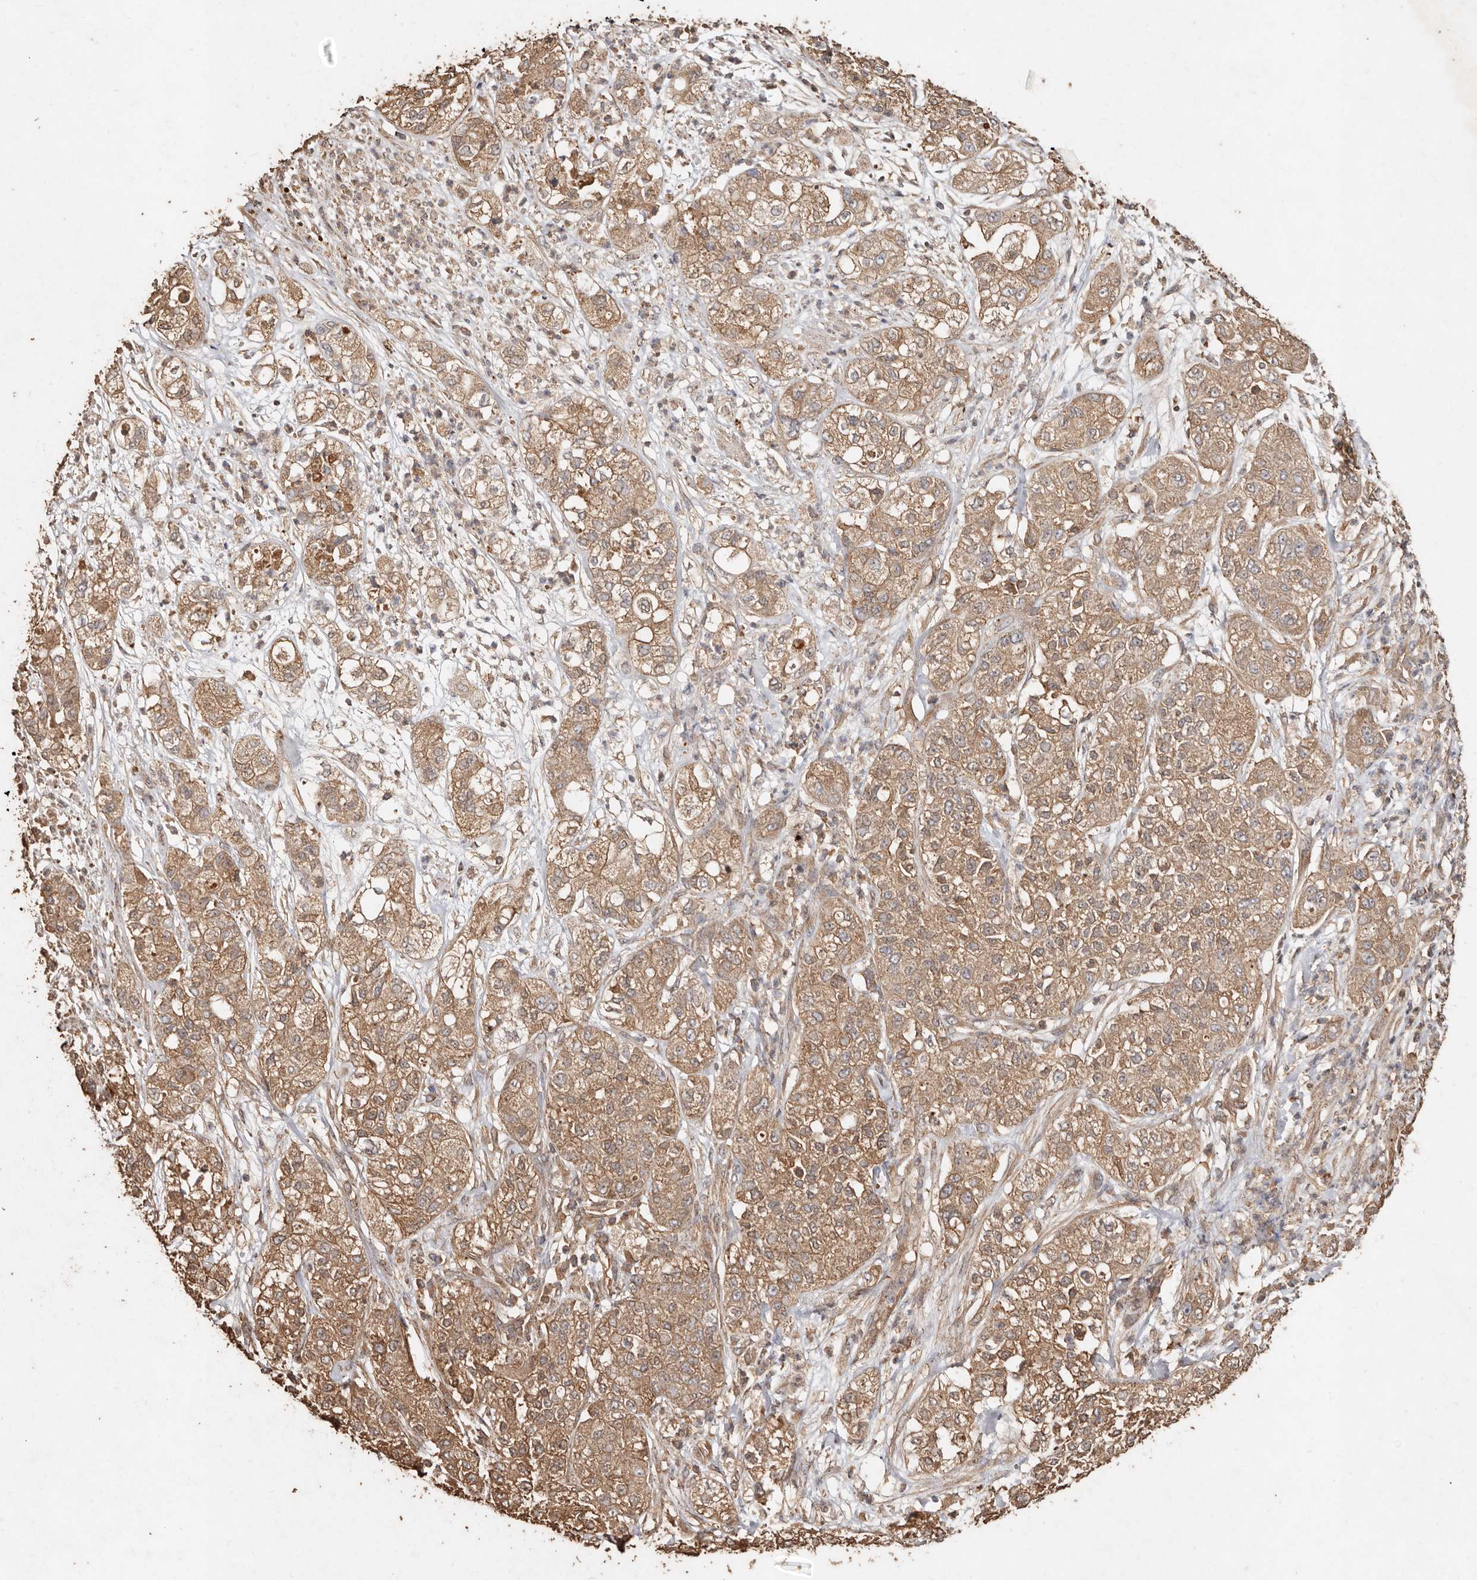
{"staining": {"intensity": "moderate", "quantity": ">75%", "location": "cytoplasmic/membranous"}, "tissue": "pancreatic cancer", "cell_type": "Tumor cells", "image_type": "cancer", "snomed": [{"axis": "morphology", "description": "Adenocarcinoma, NOS"}, {"axis": "topography", "description": "Pancreas"}], "caption": "The immunohistochemical stain highlights moderate cytoplasmic/membranous positivity in tumor cells of adenocarcinoma (pancreatic) tissue.", "gene": "FARS2", "patient": {"sex": "female", "age": 78}}